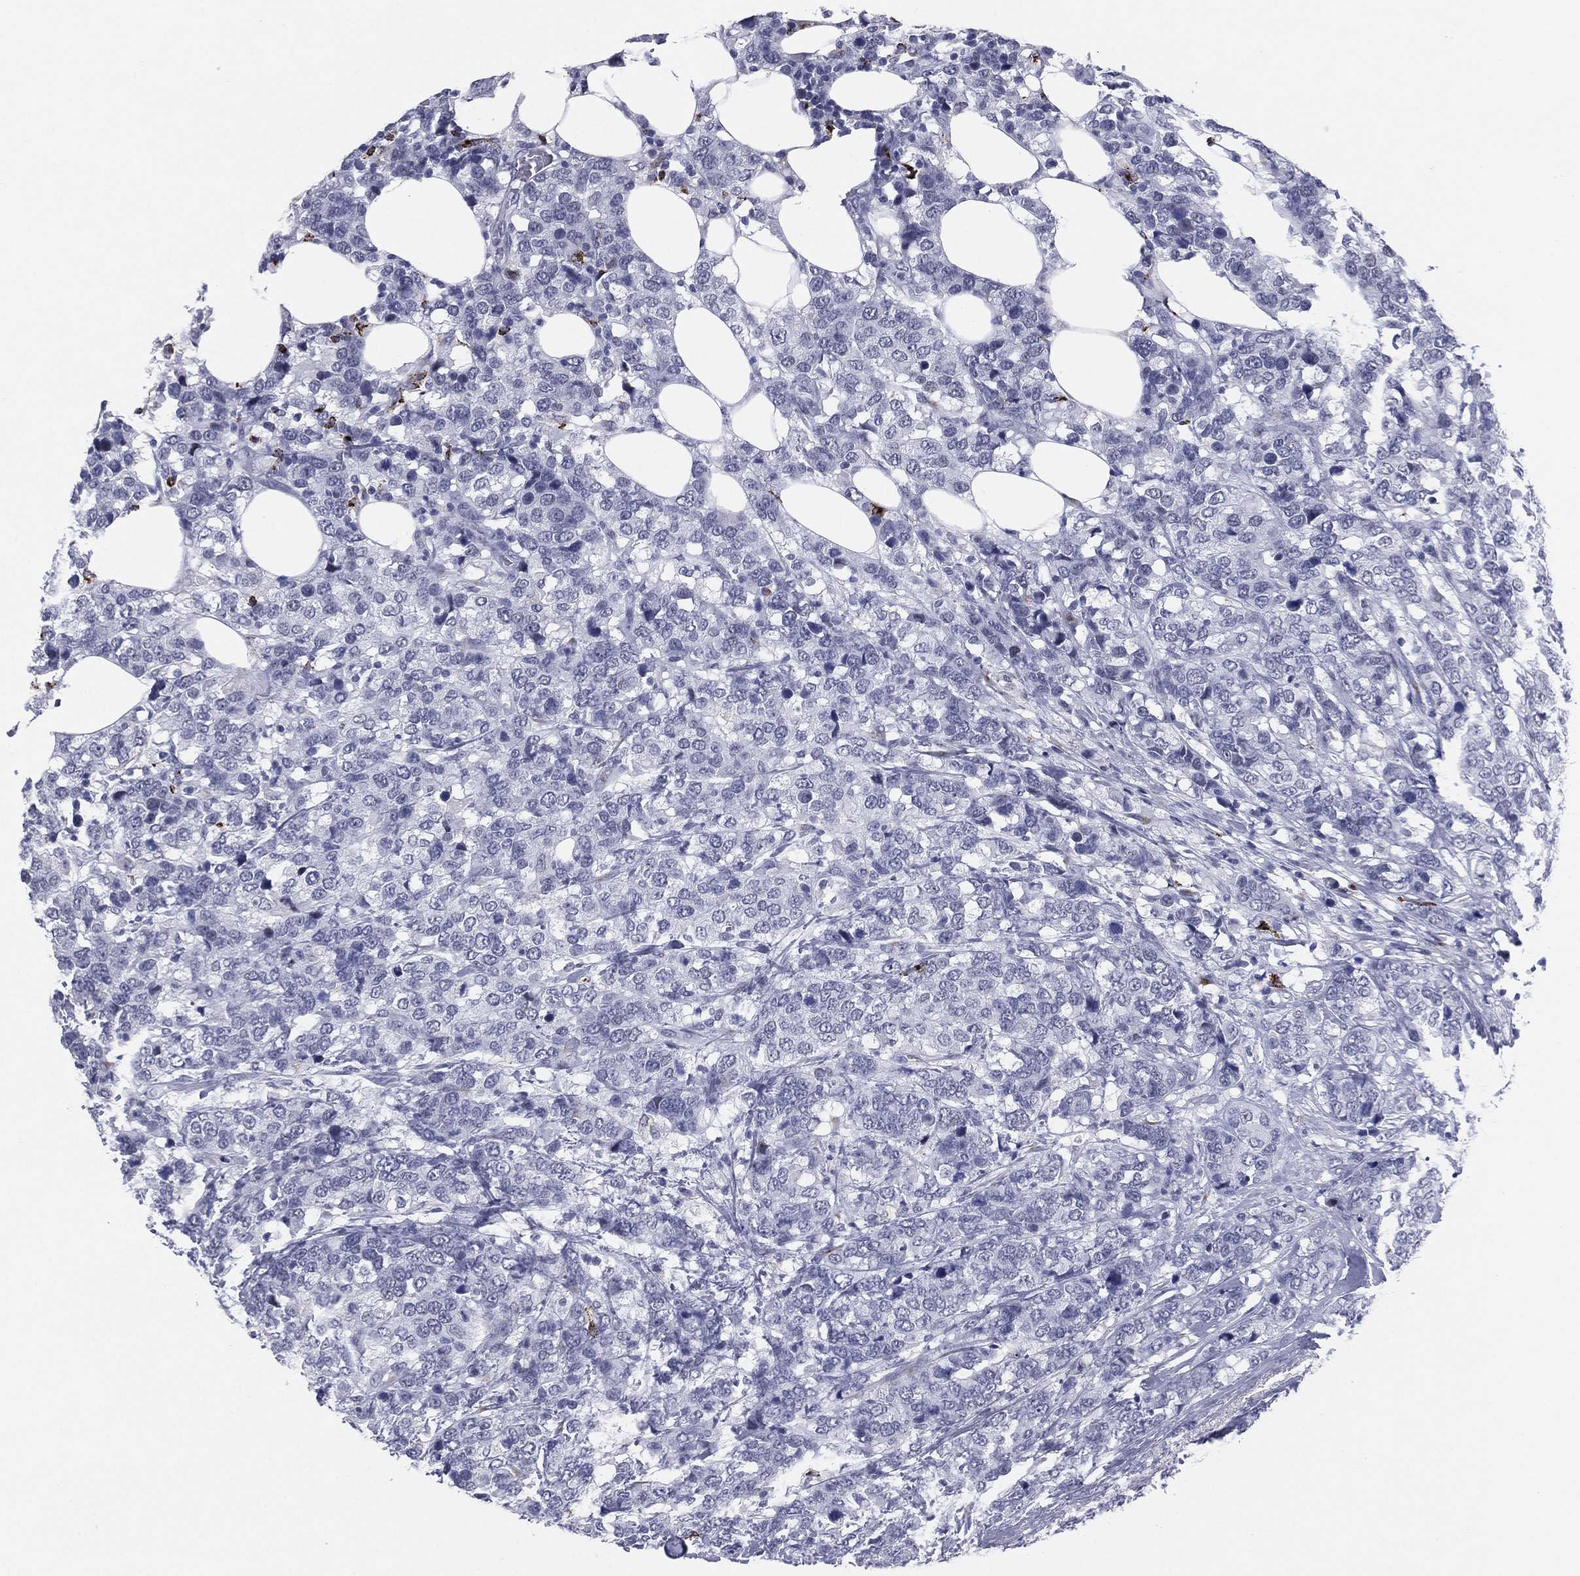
{"staining": {"intensity": "negative", "quantity": "none", "location": "none"}, "tissue": "breast cancer", "cell_type": "Tumor cells", "image_type": "cancer", "snomed": [{"axis": "morphology", "description": "Lobular carcinoma"}, {"axis": "topography", "description": "Breast"}], "caption": "A high-resolution histopathology image shows immunohistochemistry staining of breast cancer (lobular carcinoma), which demonstrates no significant positivity in tumor cells.", "gene": "HLA-DOA", "patient": {"sex": "female", "age": 59}}